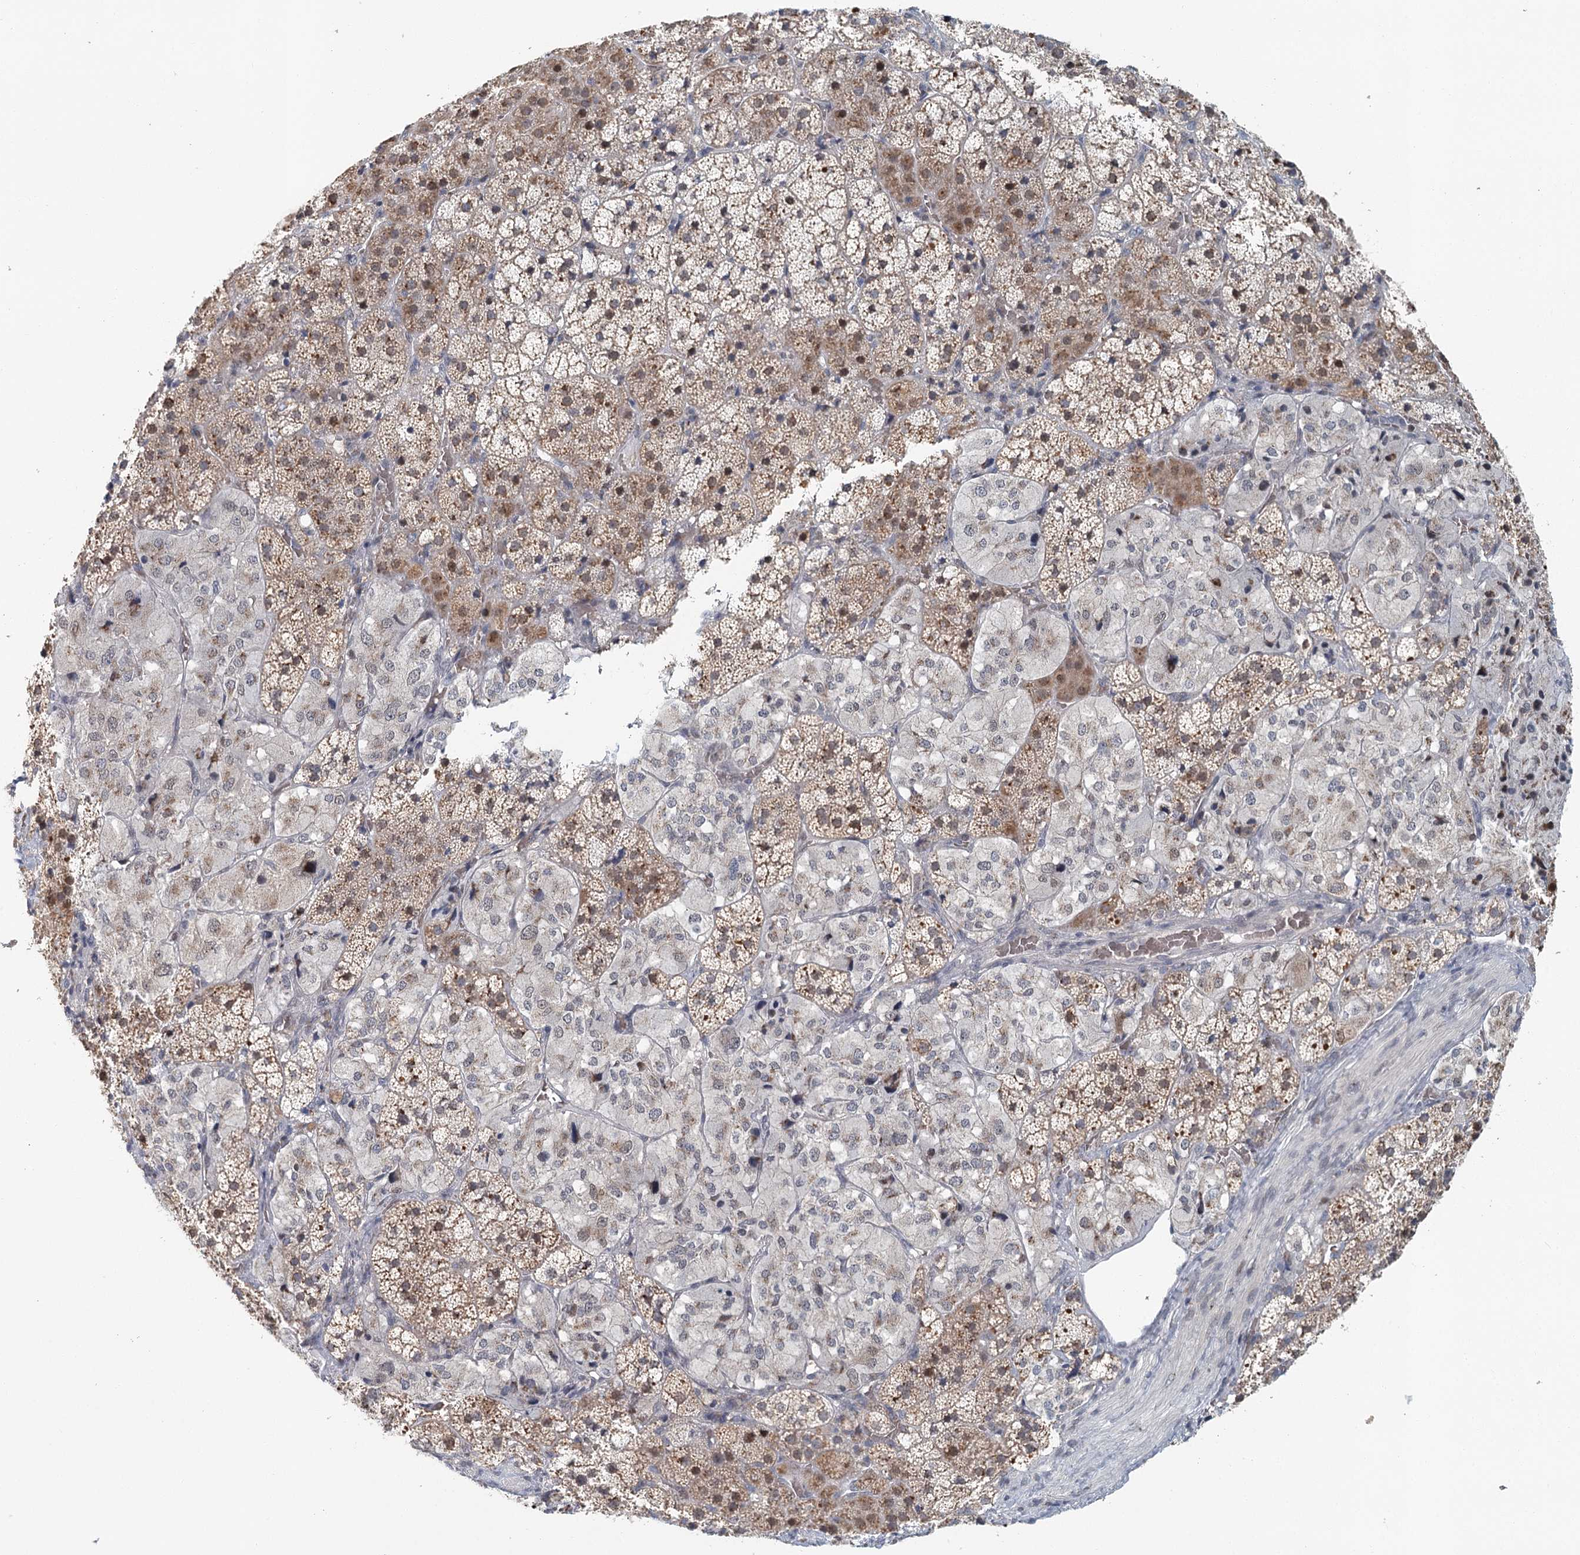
{"staining": {"intensity": "weak", "quantity": "25%-75%", "location": "cytoplasmic/membranous"}, "tissue": "adrenal gland", "cell_type": "Glandular cells", "image_type": "normal", "snomed": [{"axis": "morphology", "description": "Normal tissue, NOS"}, {"axis": "topography", "description": "Adrenal gland"}], "caption": "Unremarkable adrenal gland displays weak cytoplasmic/membranous expression in about 25%-75% of glandular cells.", "gene": "ADK", "patient": {"sex": "female", "age": 44}}